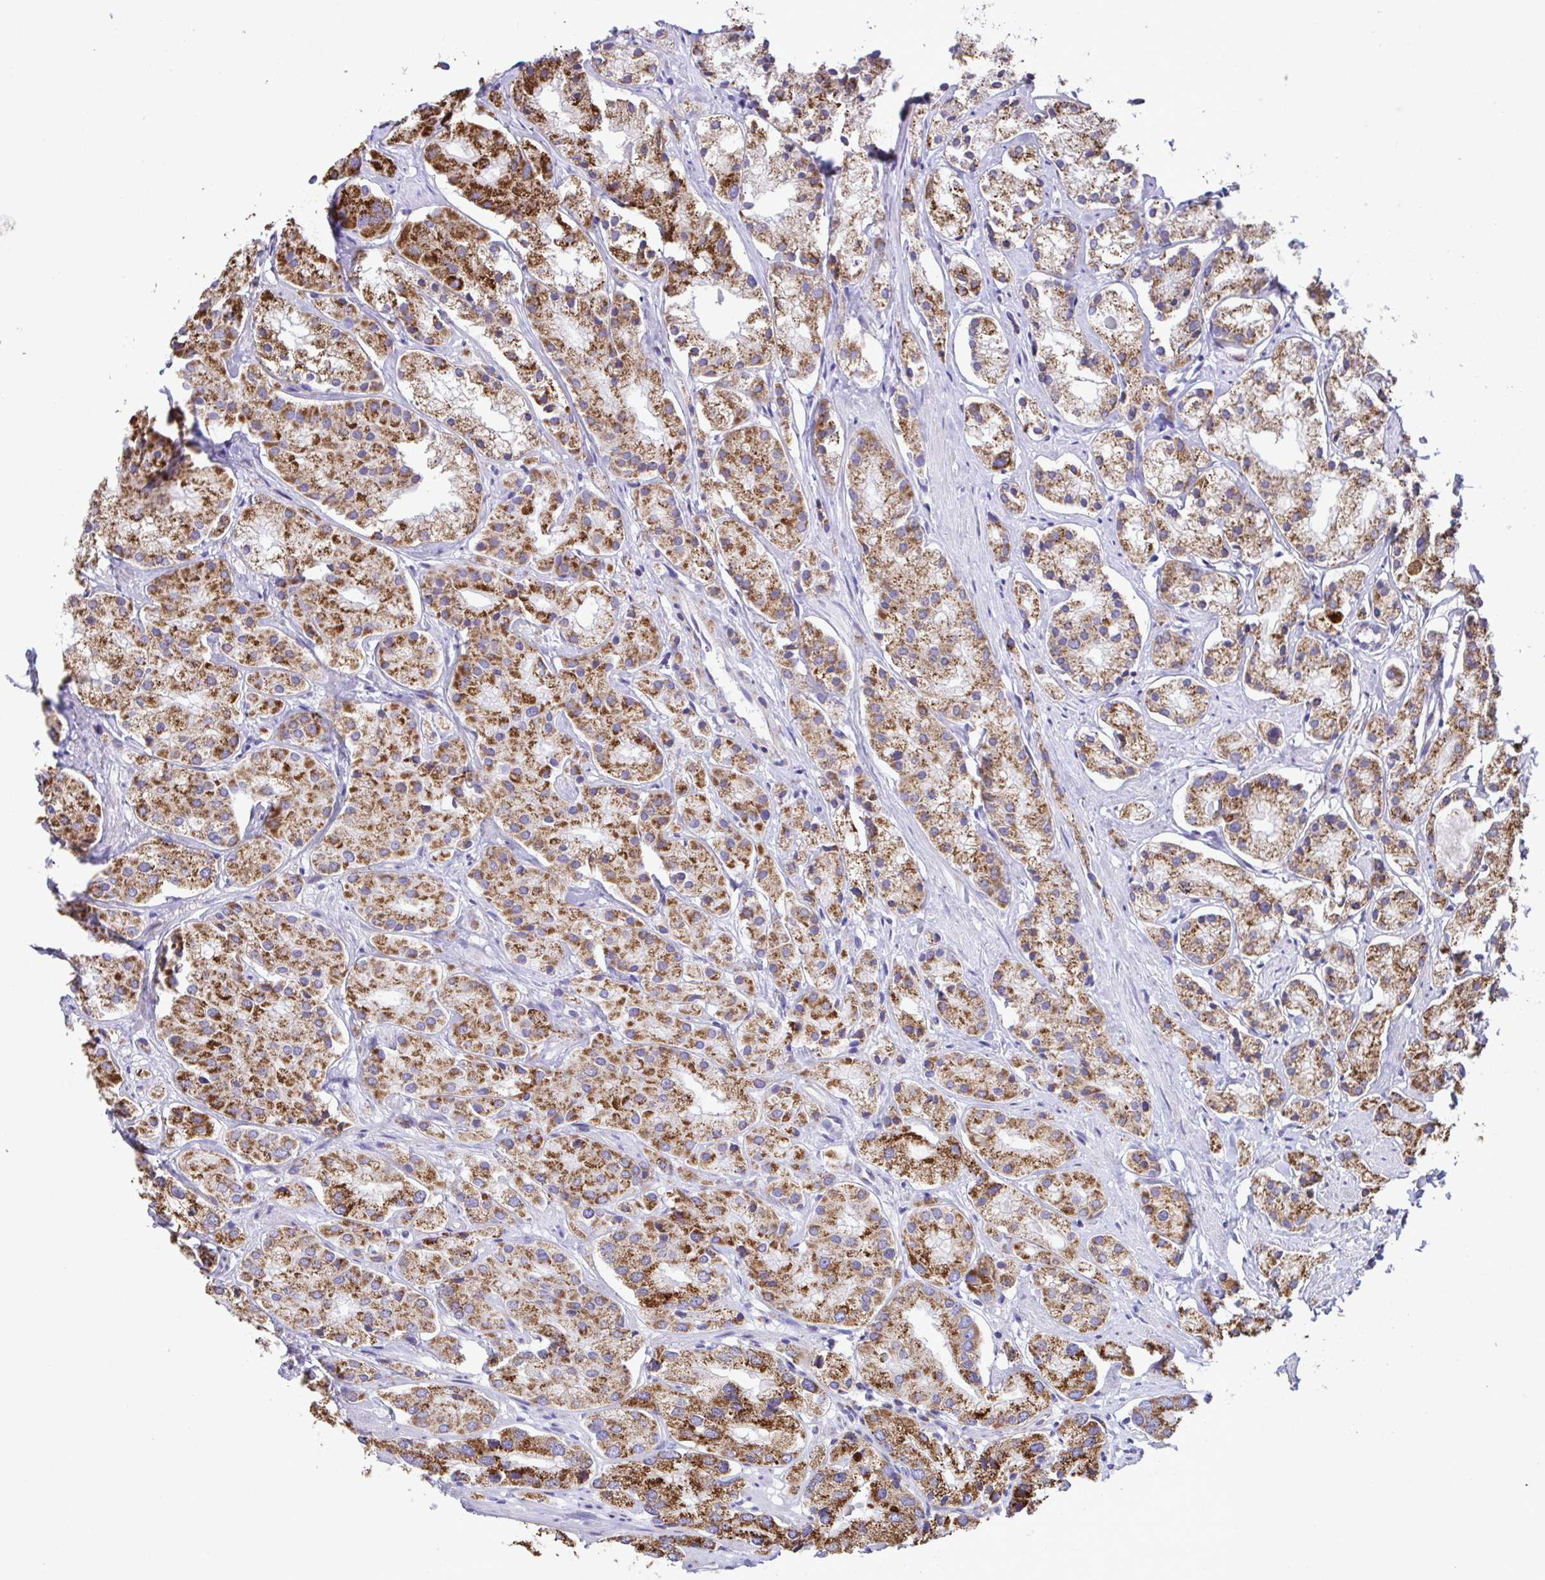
{"staining": {"intensity": "strong", "quantity": ">75%", "location": "cytoplasmic/membranous"}, "tissue": "prostate cancer", "cell_type": "Tumor cells", "image_type": "cancer", "snomed": [{"axis": "morphology", "description": "Adenocarcinoma, Low grade"}, {"axis": "topography", "description": "Prostate"}], "caption": "Protein expression analysis of adenocarcinoma (low-grade) (prostate) shows strong cytoplasmic/membranous staining in approximately >75% of tumor cells.", "gene": "PCMTD2", "patient": {"sex": "male", "age": 69}}